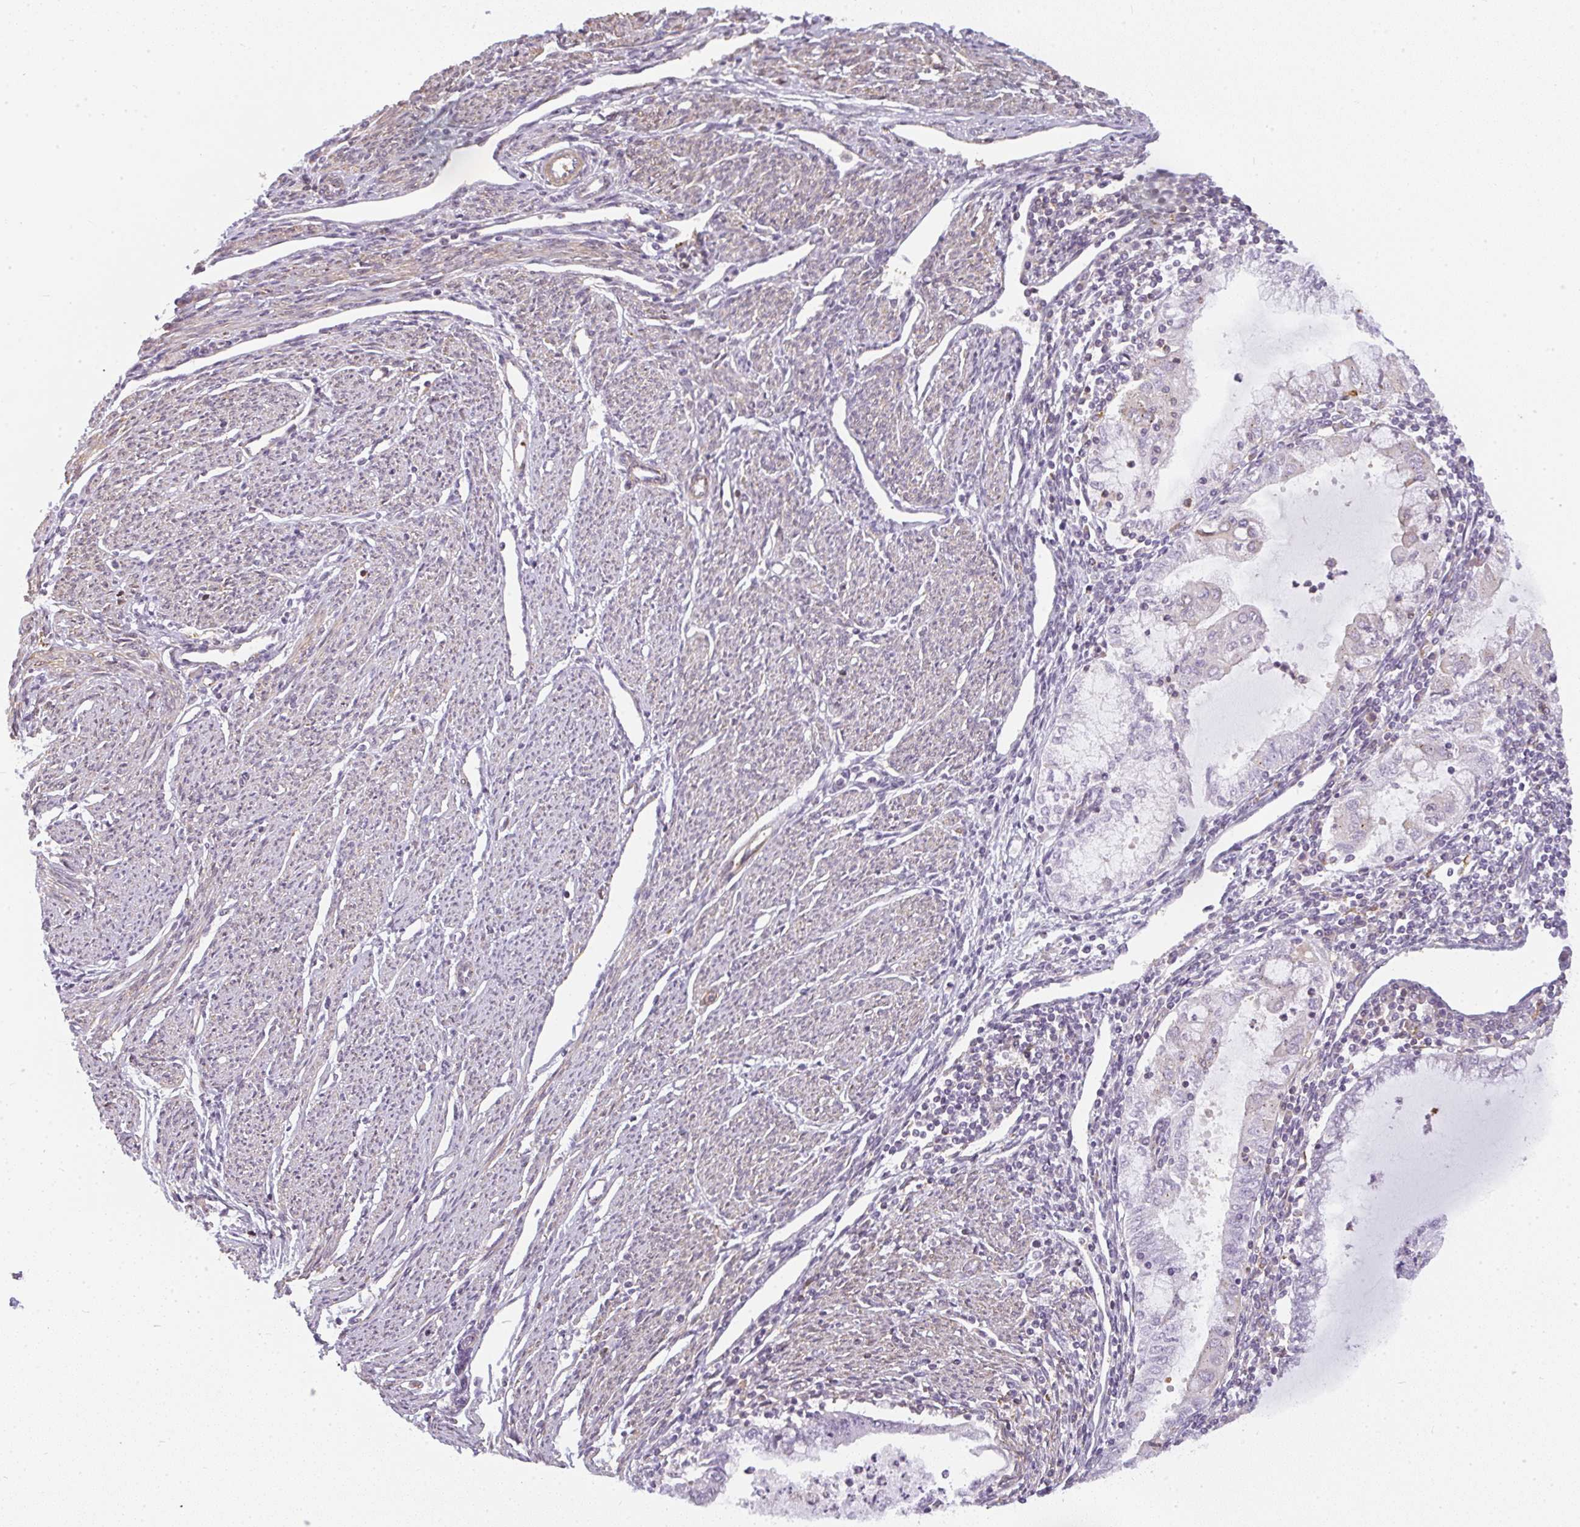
{"staining": {"intensity": "negative", "quantity": "none", "location": "none"}, "tissue": "endometrial cancer", "cell_type": "Tumor cells", "image_type": "cancer", "snomed": [{"axis": "morphology", "description": "Adenocarcinoma, NOS"}, {"axis": "topography", "description": "Endometrium"}], "caption": "Immunohistochemistry of endometrial cancer displays no expression in tumor cells.", "gene": "SULF1", "patient": {"sex": "female", "age": 79}}